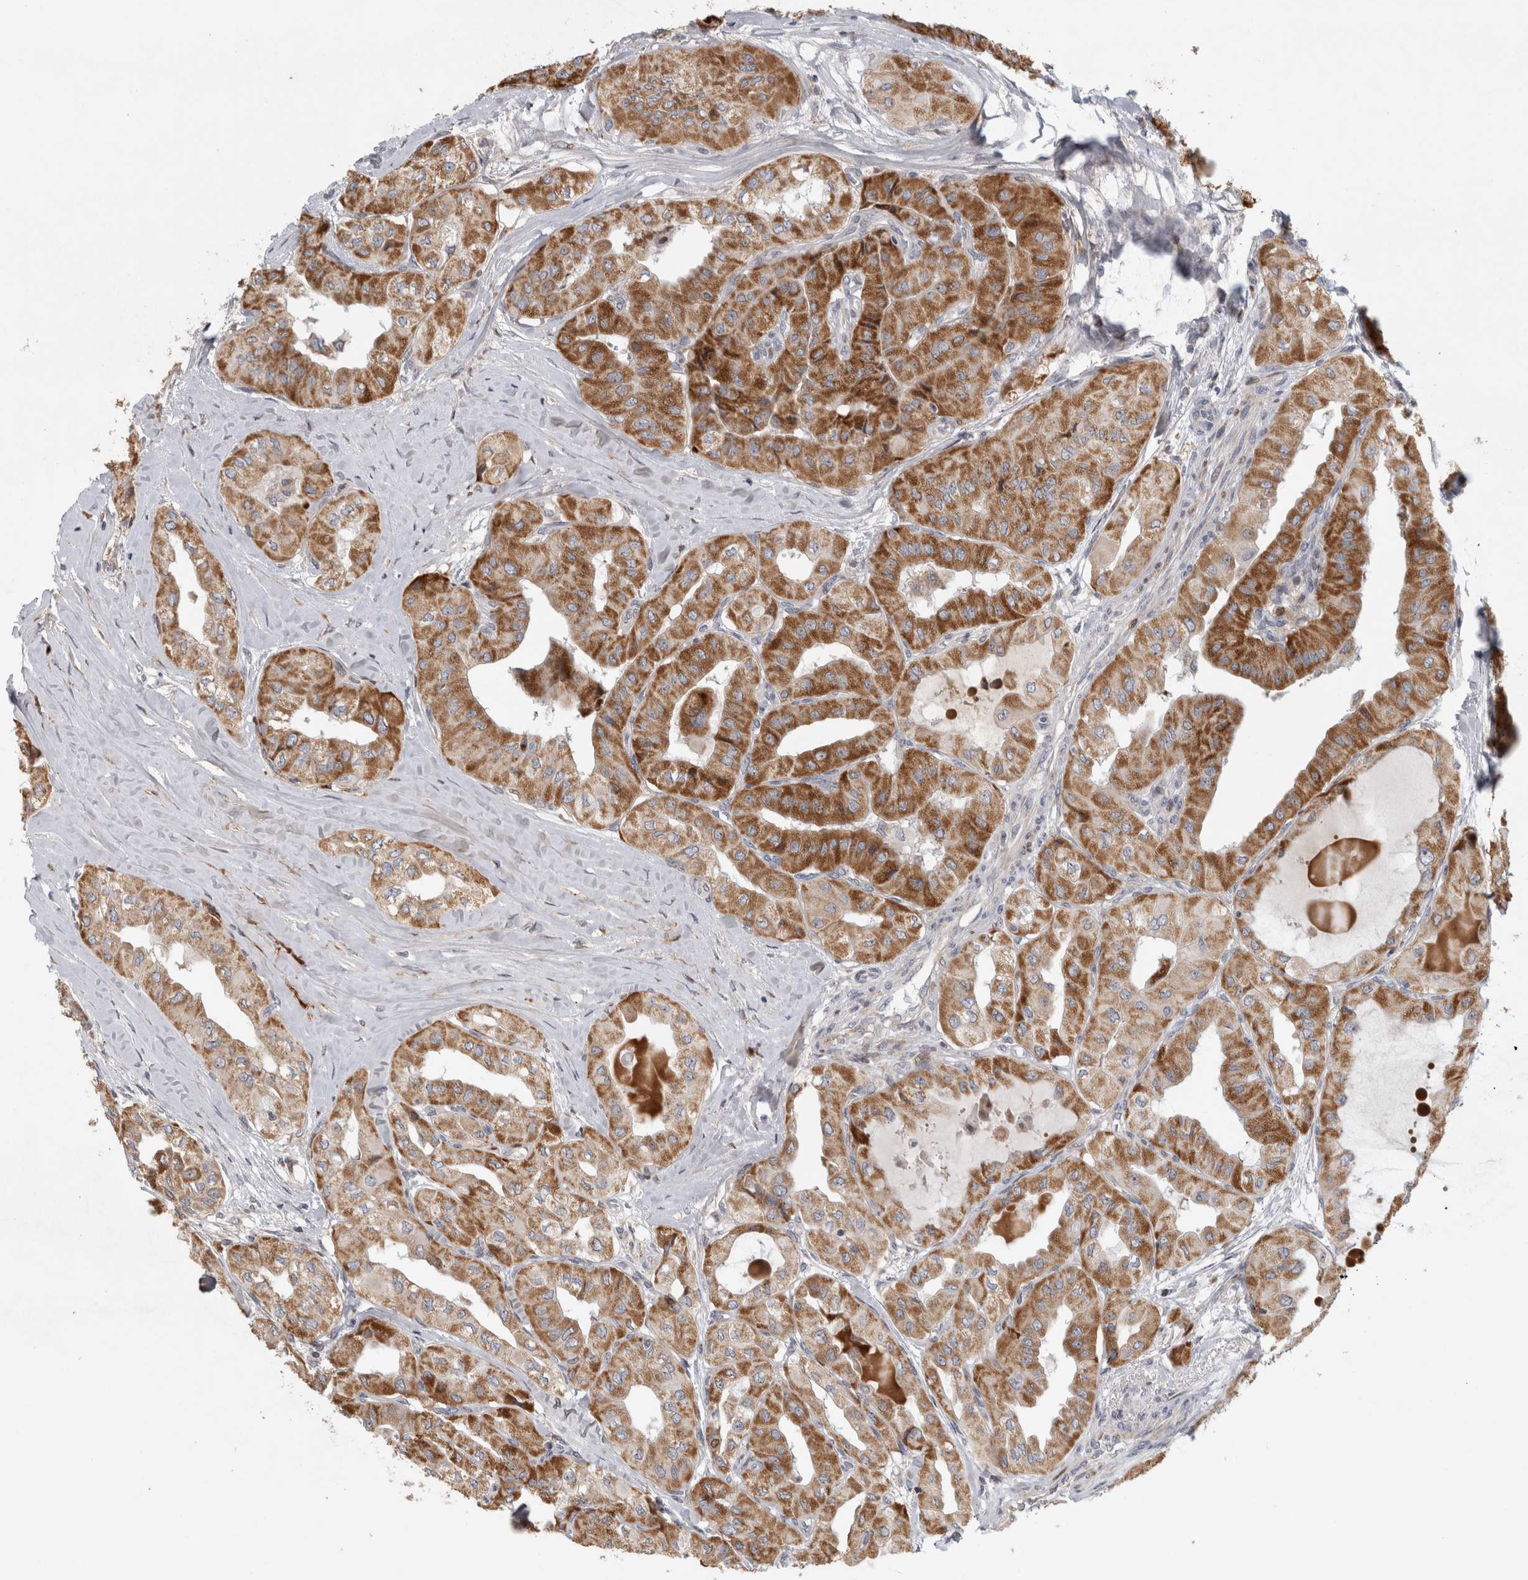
{"staining": {"intensity": "strong", "quantity": ">75%", "location": "cytoplasmic/membranous"}, "tissue": "thyroid cancer", "cell_type": "Tumor cells", "image_type": "cancer", "snomed": [{"axis": "morphology", "description": "Papillary adenocarcinoma, NOS"}, {"axis": "topography", "description": "Thyroid gland"}], "caption": "IHC image of neoplastic tissue: human thyroid cancer (papillary adenocarcinoma) stained using immunohistochemistry (IHC) displays high levels of strong protein expression localized specifically in the cytoplasmic/membranous of tumor cells, appearing as a cytoplasmic/membranous brown color.", "gene": "RBM48", "patient": {"sex": "female", "age": 59}}